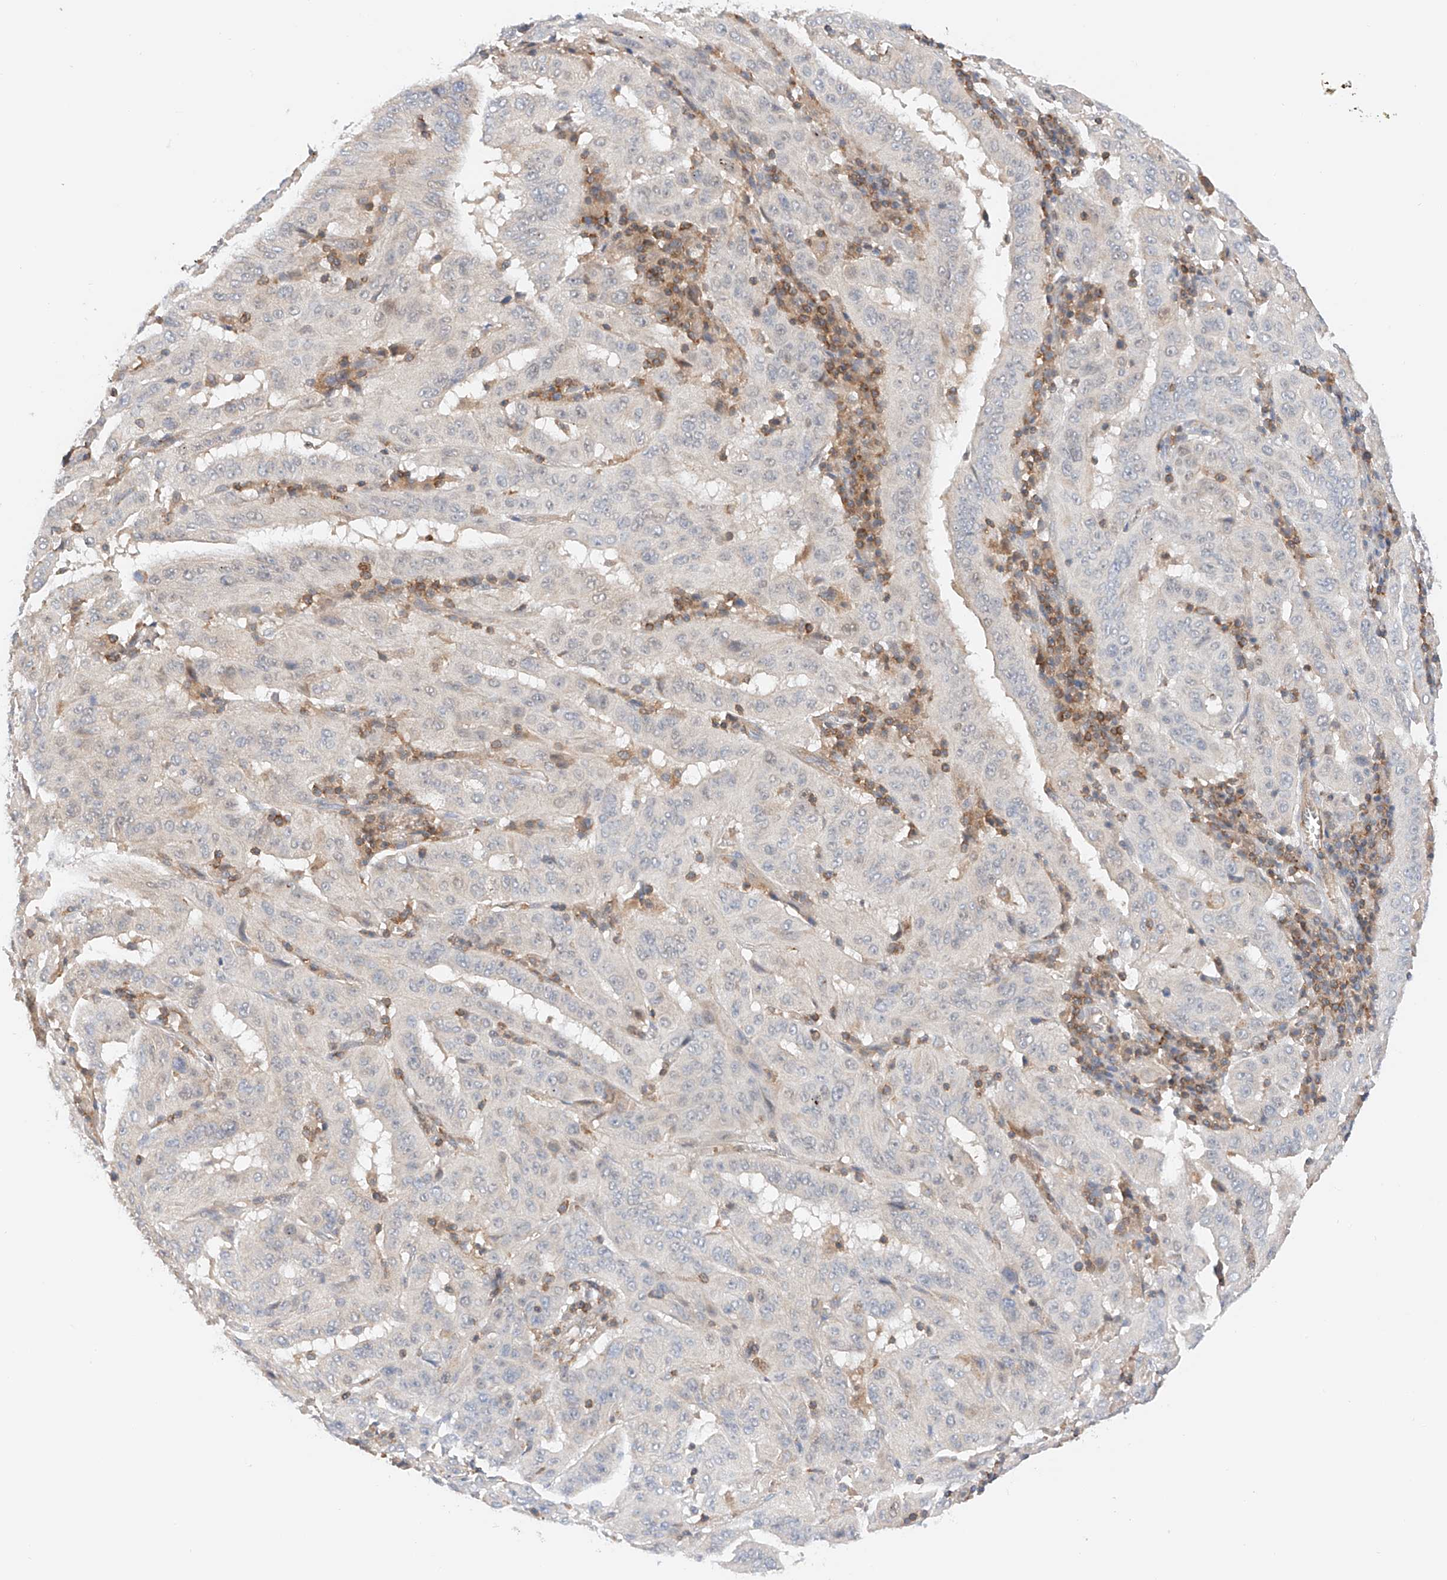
{"staining": {"intensity": "negative", "quantity": "none", "location": "none"}, "tissue": "pancreatic cancer", "cell_type": "Tumor cells", "image_type": "cancer", "snomed": [{"axis": "morphology", "description": "Adenocarcinoma, NOS"}, {"axis": "topography", "description": "Pancreas"}], "caption": "This is an immunohistochemistry image of human pancreatic cancer (adenocarcinoma). There is no staining in tumor cells.", "gene": "MFN2", "patient": {"sex": "male", "age": 63}}